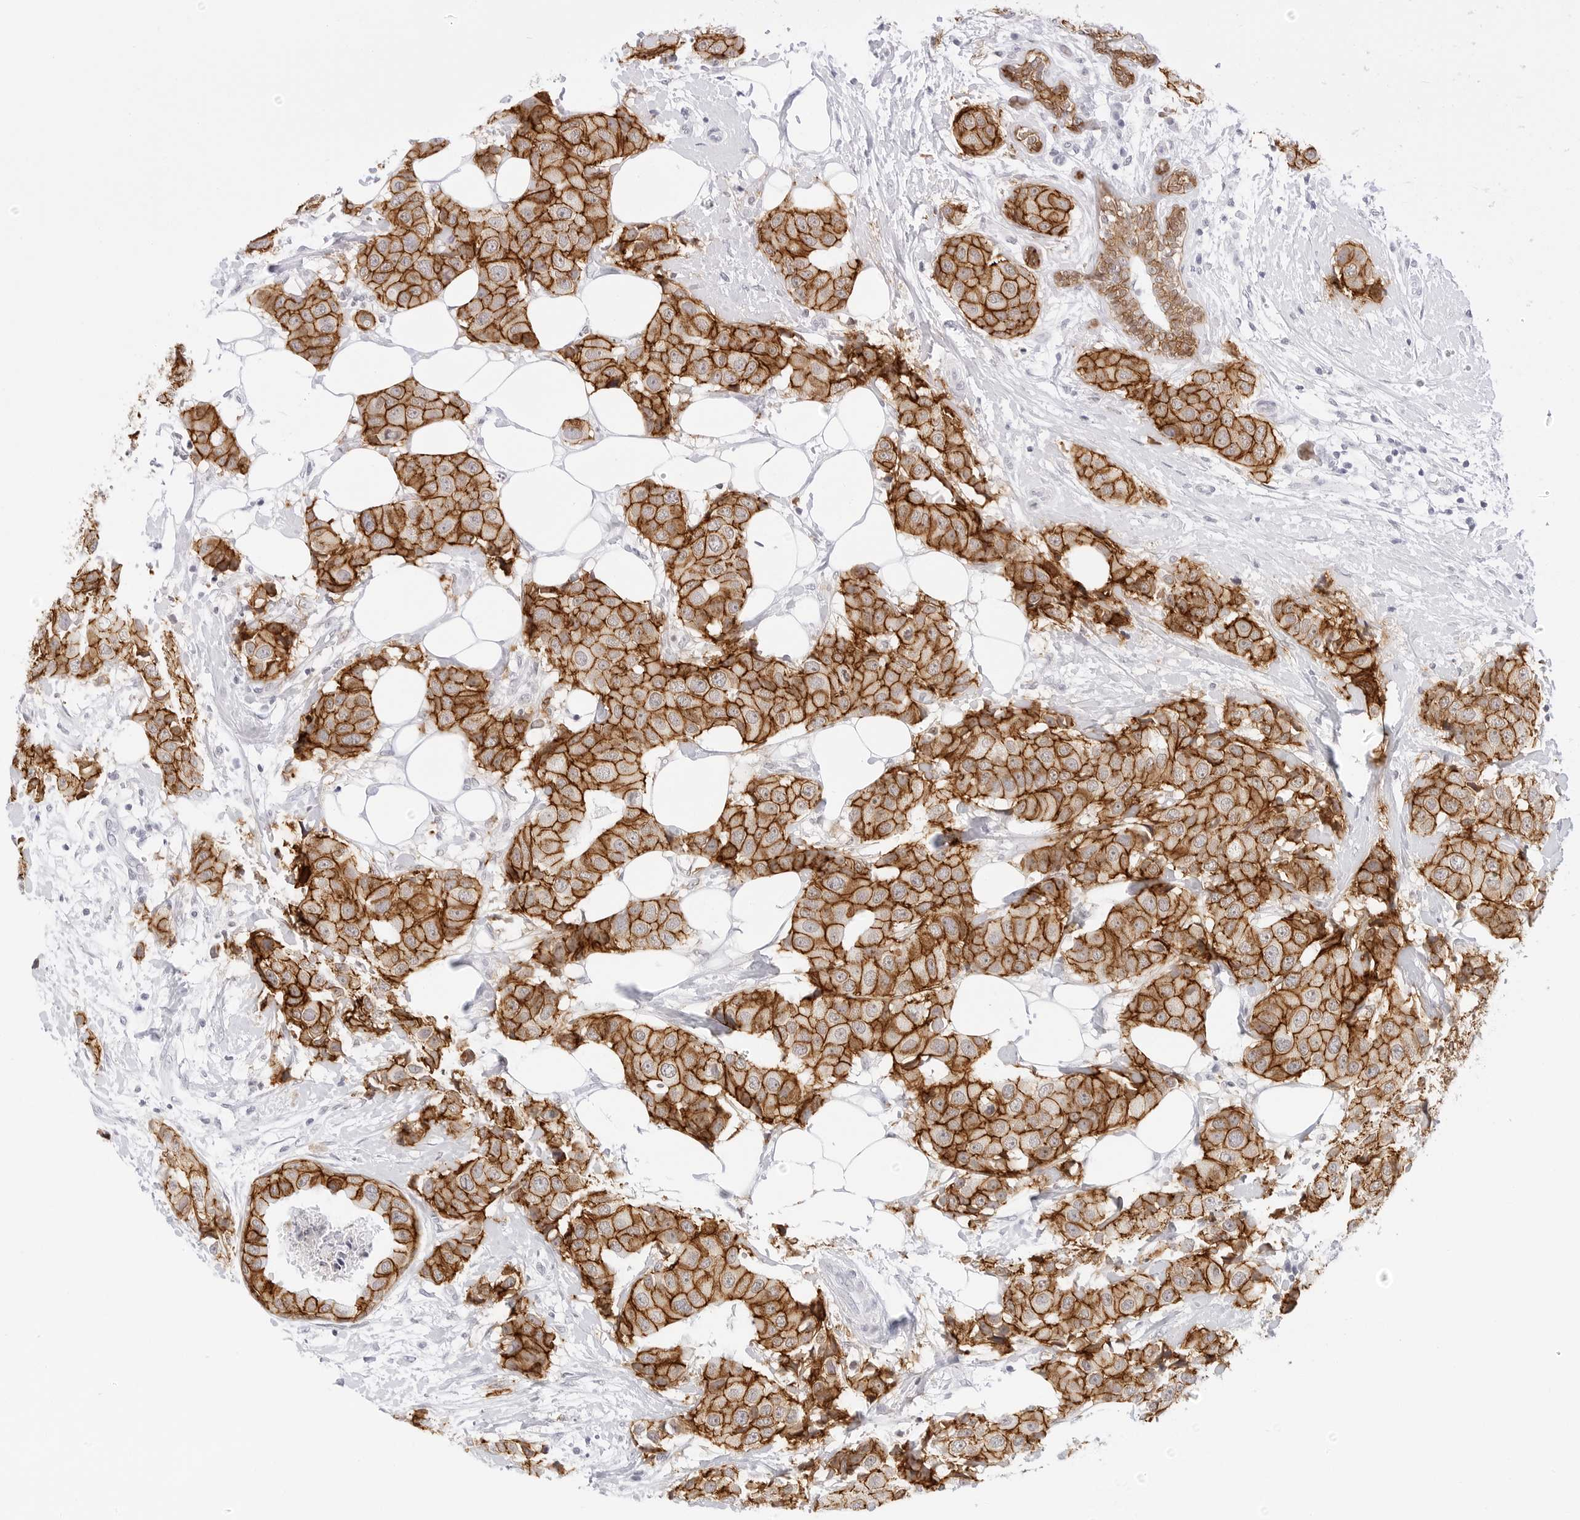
{"staining": {"intensity": "strong", "quantity": ">75%", "location": "cytoplasmic/membranous"}, "tissue": "breast cancer", "cell_type": "Tumor cells", "image_type": "cancer", "snomed": [{"axis": "morphology", "description": "Normal tissue, NOS"}, {"axis": "morphology", "description": "Duct carcinoma"}, {"axis": "topography", "description": "Breast"}], "caption": "This is an image of IHC staining of breast invasive ductal carcinoma, which shows strong expression in the cytoplasmic/membranous of tumor cells.", "gene": "CDH1", "patient": {"sex": "female", "age": 39}}